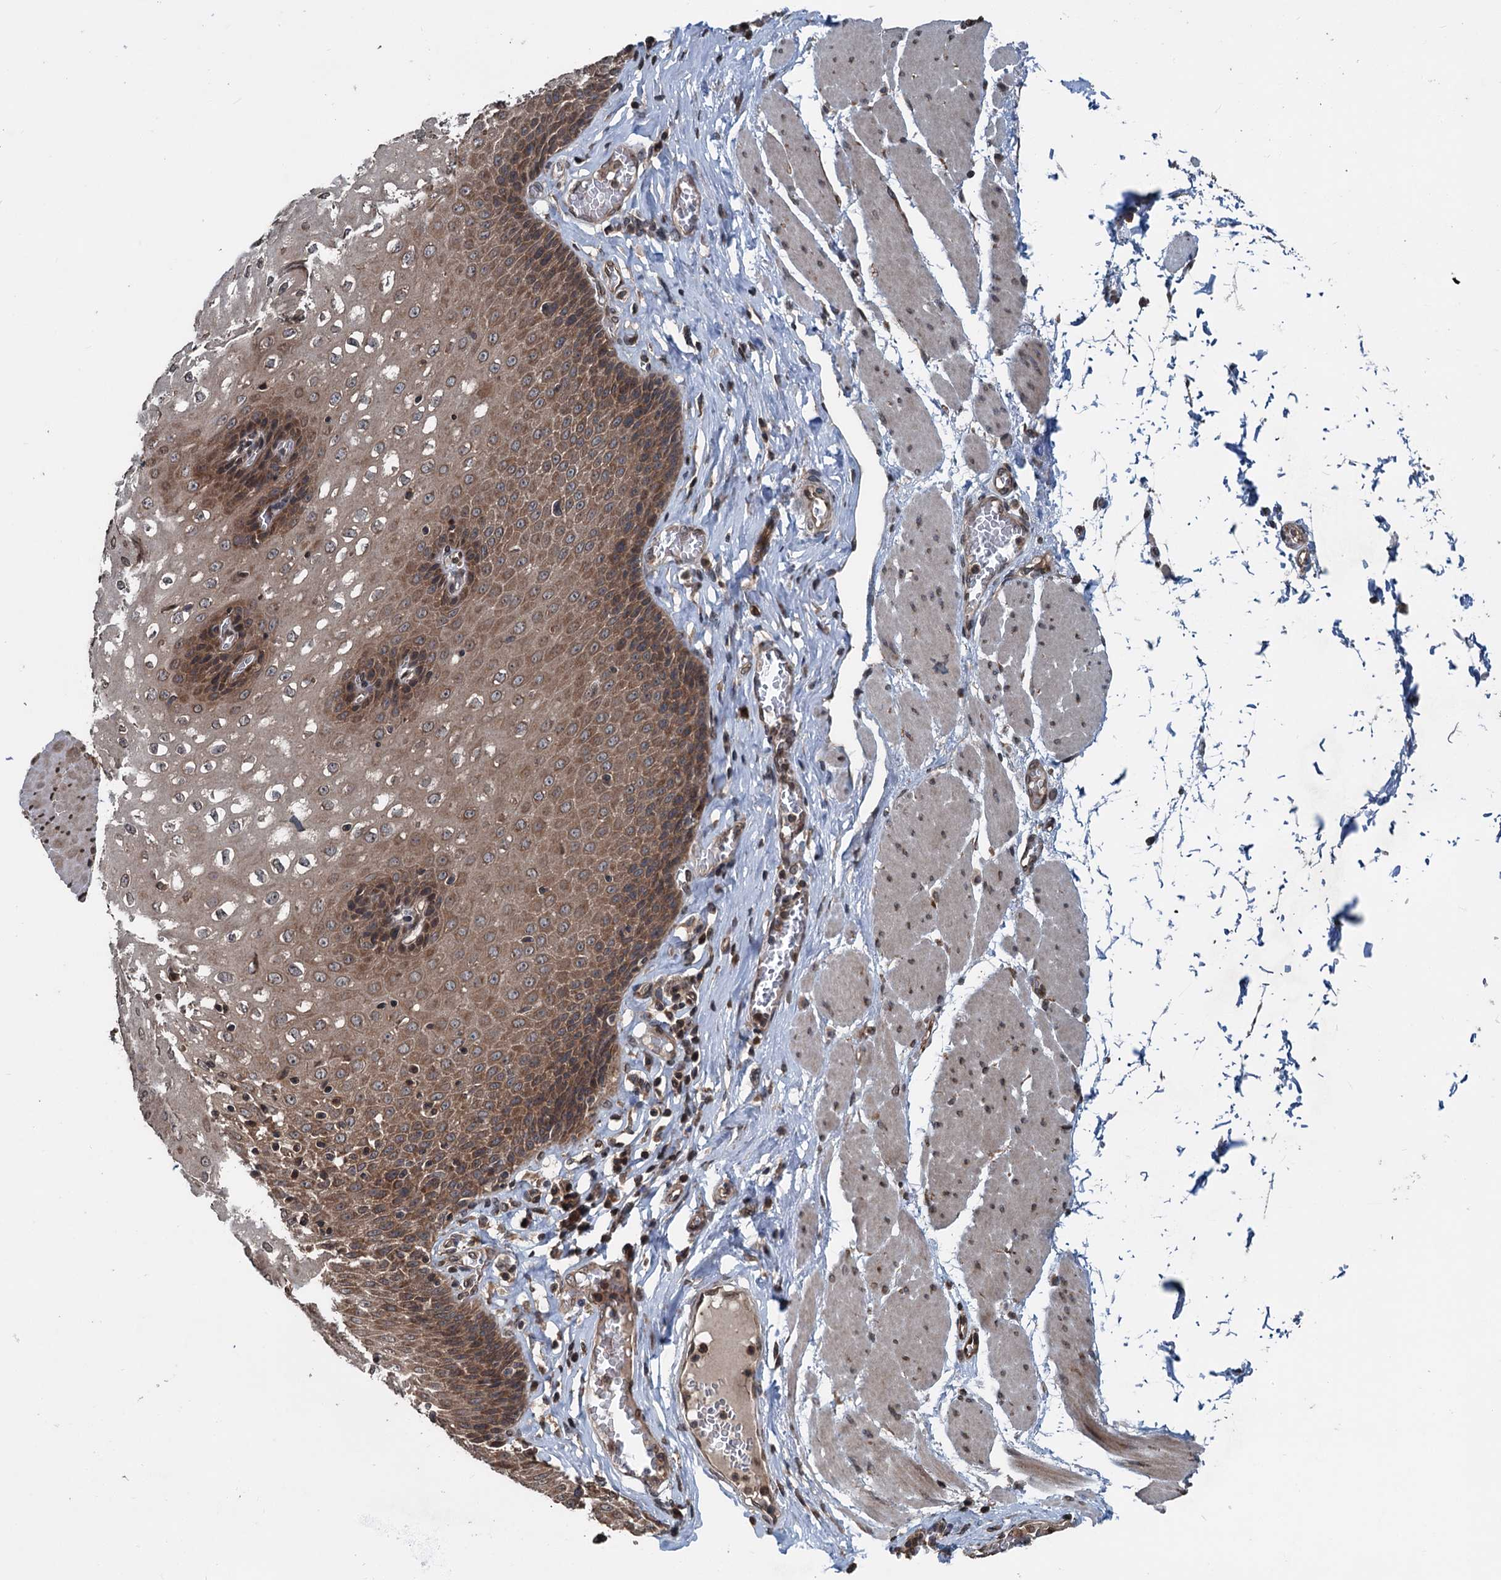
{"staining": {"intensity": "moderate", "quantity": ">75%", "location": "cytoplasmic/membranous"}, "tissue": "esophagus", "cell_type": "Squamous epithelial cells", "image_type": "normal", "snomed": [{"axis": "morphology", "description": "Normal tissue, NOS"}, {"axis": "topography", "description": "Esophagus"}], "caption": "Normal esophagus displays moderate cytoplasmic/membranous positivity in approximately >75% of squamous epithelial cells The protein of interest is shown in brown color, while the nuclei are stained blue..", "gene": "N4BP2L2", "patient": {"sex": "male", "age": 60}}